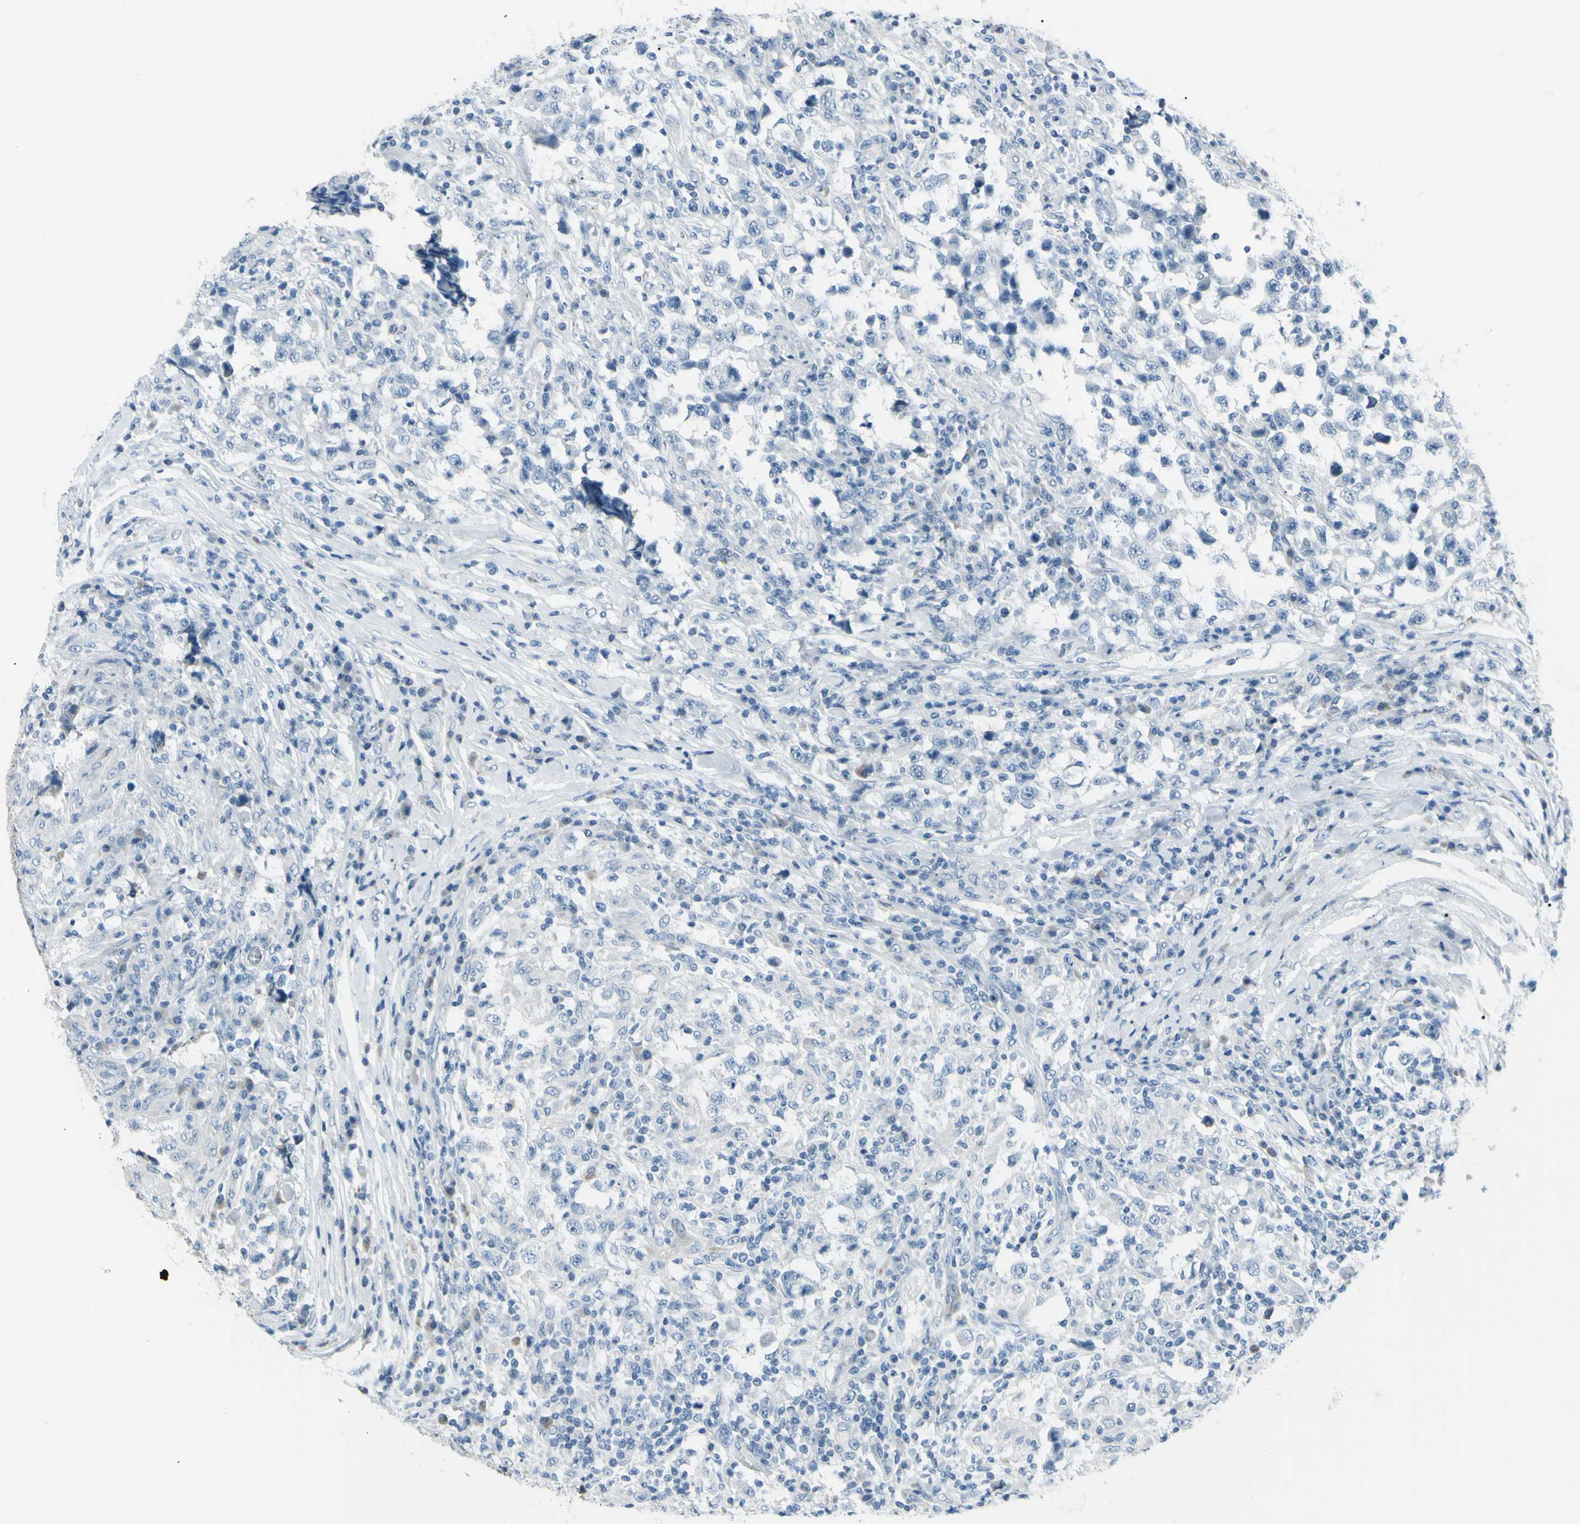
{"staining": {"intensity": "negative", "quantity": "none", "location": "none"}, "tissue": "testis cancer", "cell_type": "Tumor cells", "image_type": "cancer", "snomed": [{"axis": "morphology", "description": "Carcinoma, Embryonal, NOS"}, {"axis": "topography", "description": "Testis"}], "caption": "A photomicrograph of testis embryonal carcinoma stained for a protein shows no brown staining in tumor cells. (DAB (3,3'-diaminobenzidine) immunohistochemistry (IHC) with hematoxylin counter stain).", "gene": "GPR34", "patient": {"sex": "male", "age": 21}}